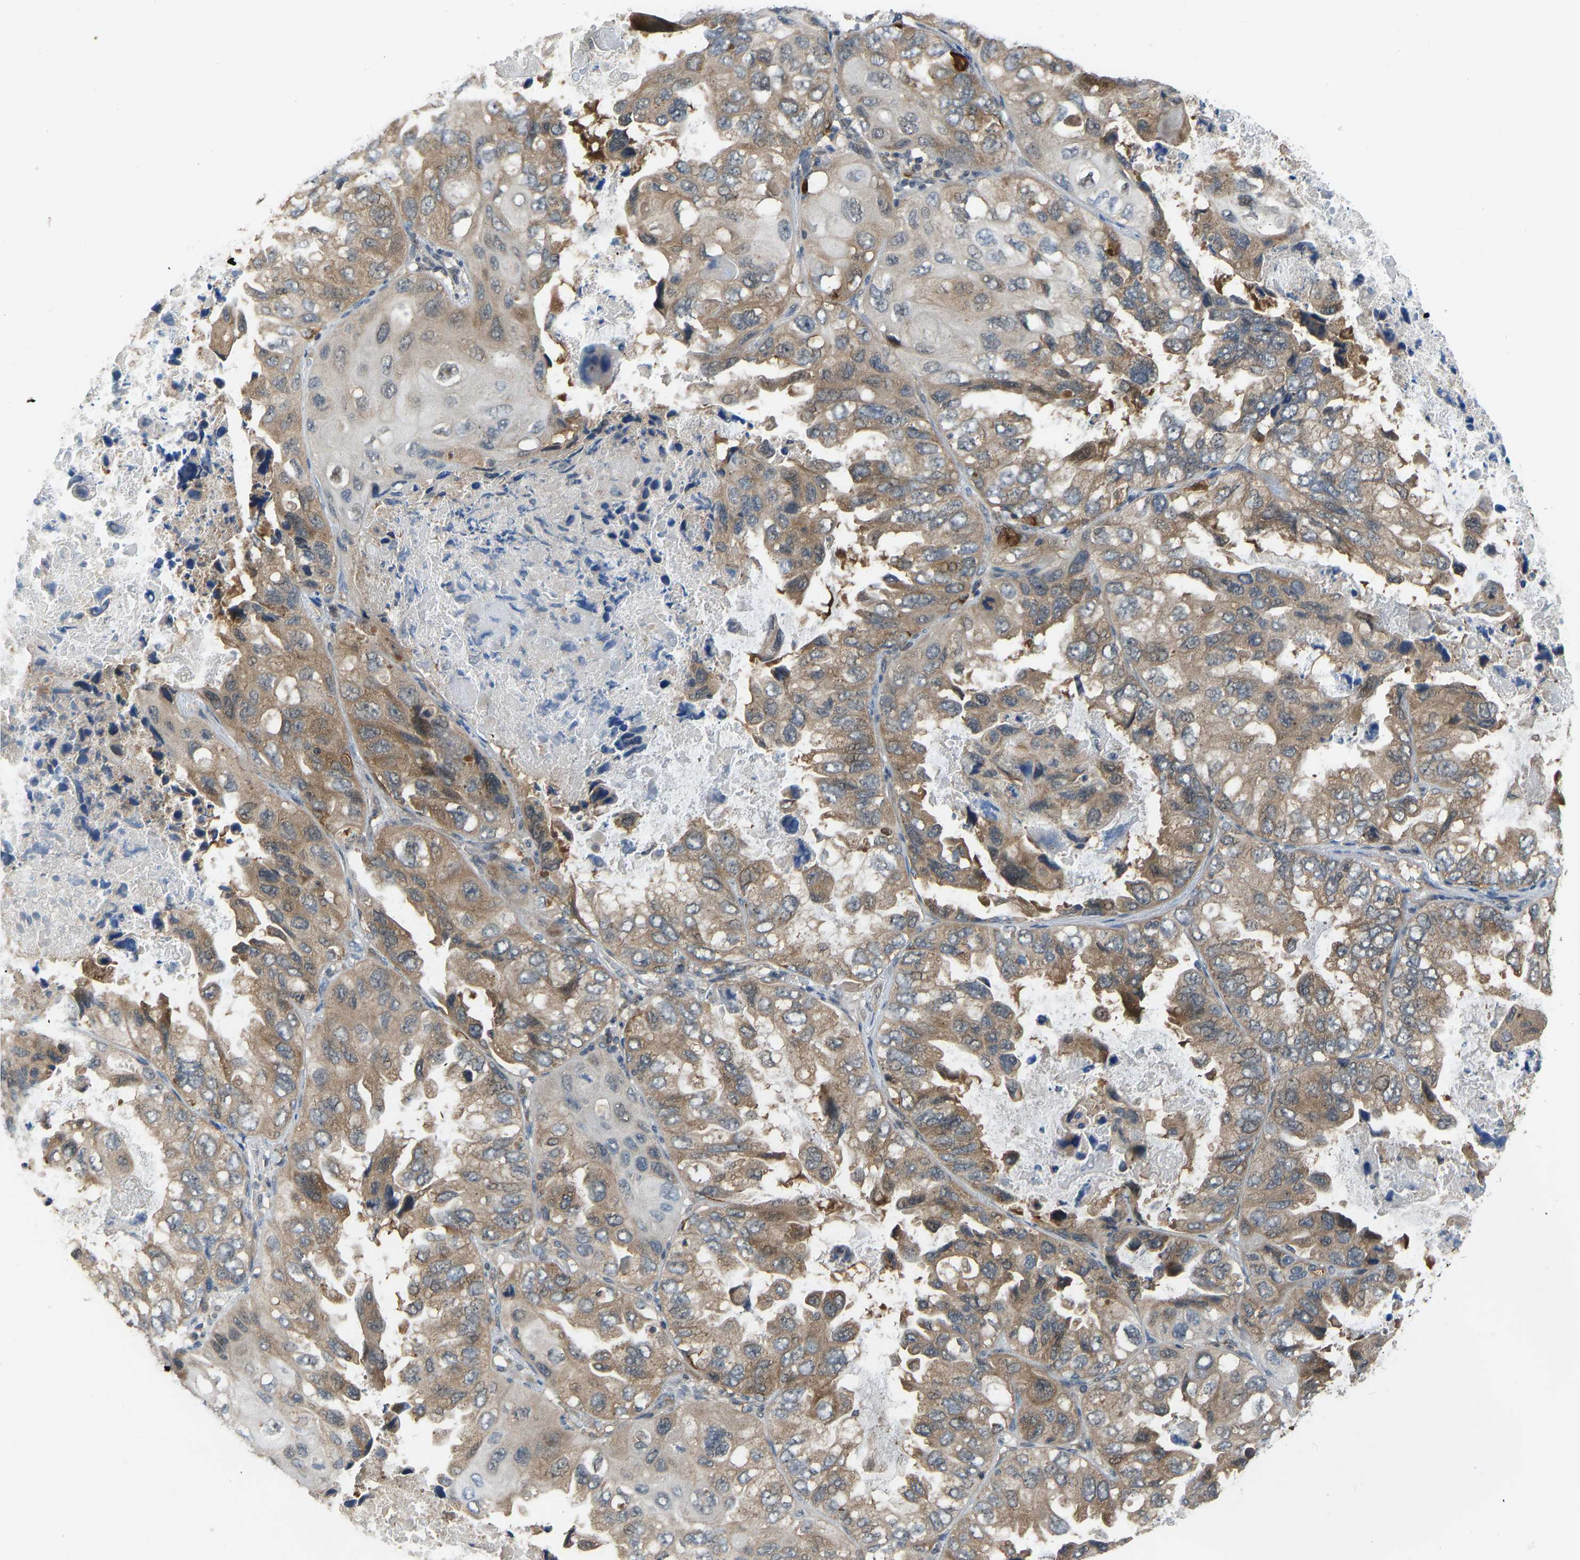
{"staining": {"intensity": "moderate", "quantity": ">75%", "location": "cytoplasmic/membranous"}, "tissue": "lung cancer", "cell_type": "Tumor cells", "image_type": "cancer", "snomed": [{"axis": "morphology", "description": "Squamous cell carcinoma, NOS"}, {"axis": "topography", "description": "Lung"}], "caption": "IHC photomicrograph of human lung cancer stained for a protein (brown), which demonstrates medium levels of moderate cytoplasmic/membranous expression in approximately >75% of tumor cells.", "gene": "CCT8", "patient": {"sex": "female", "age": 73}}